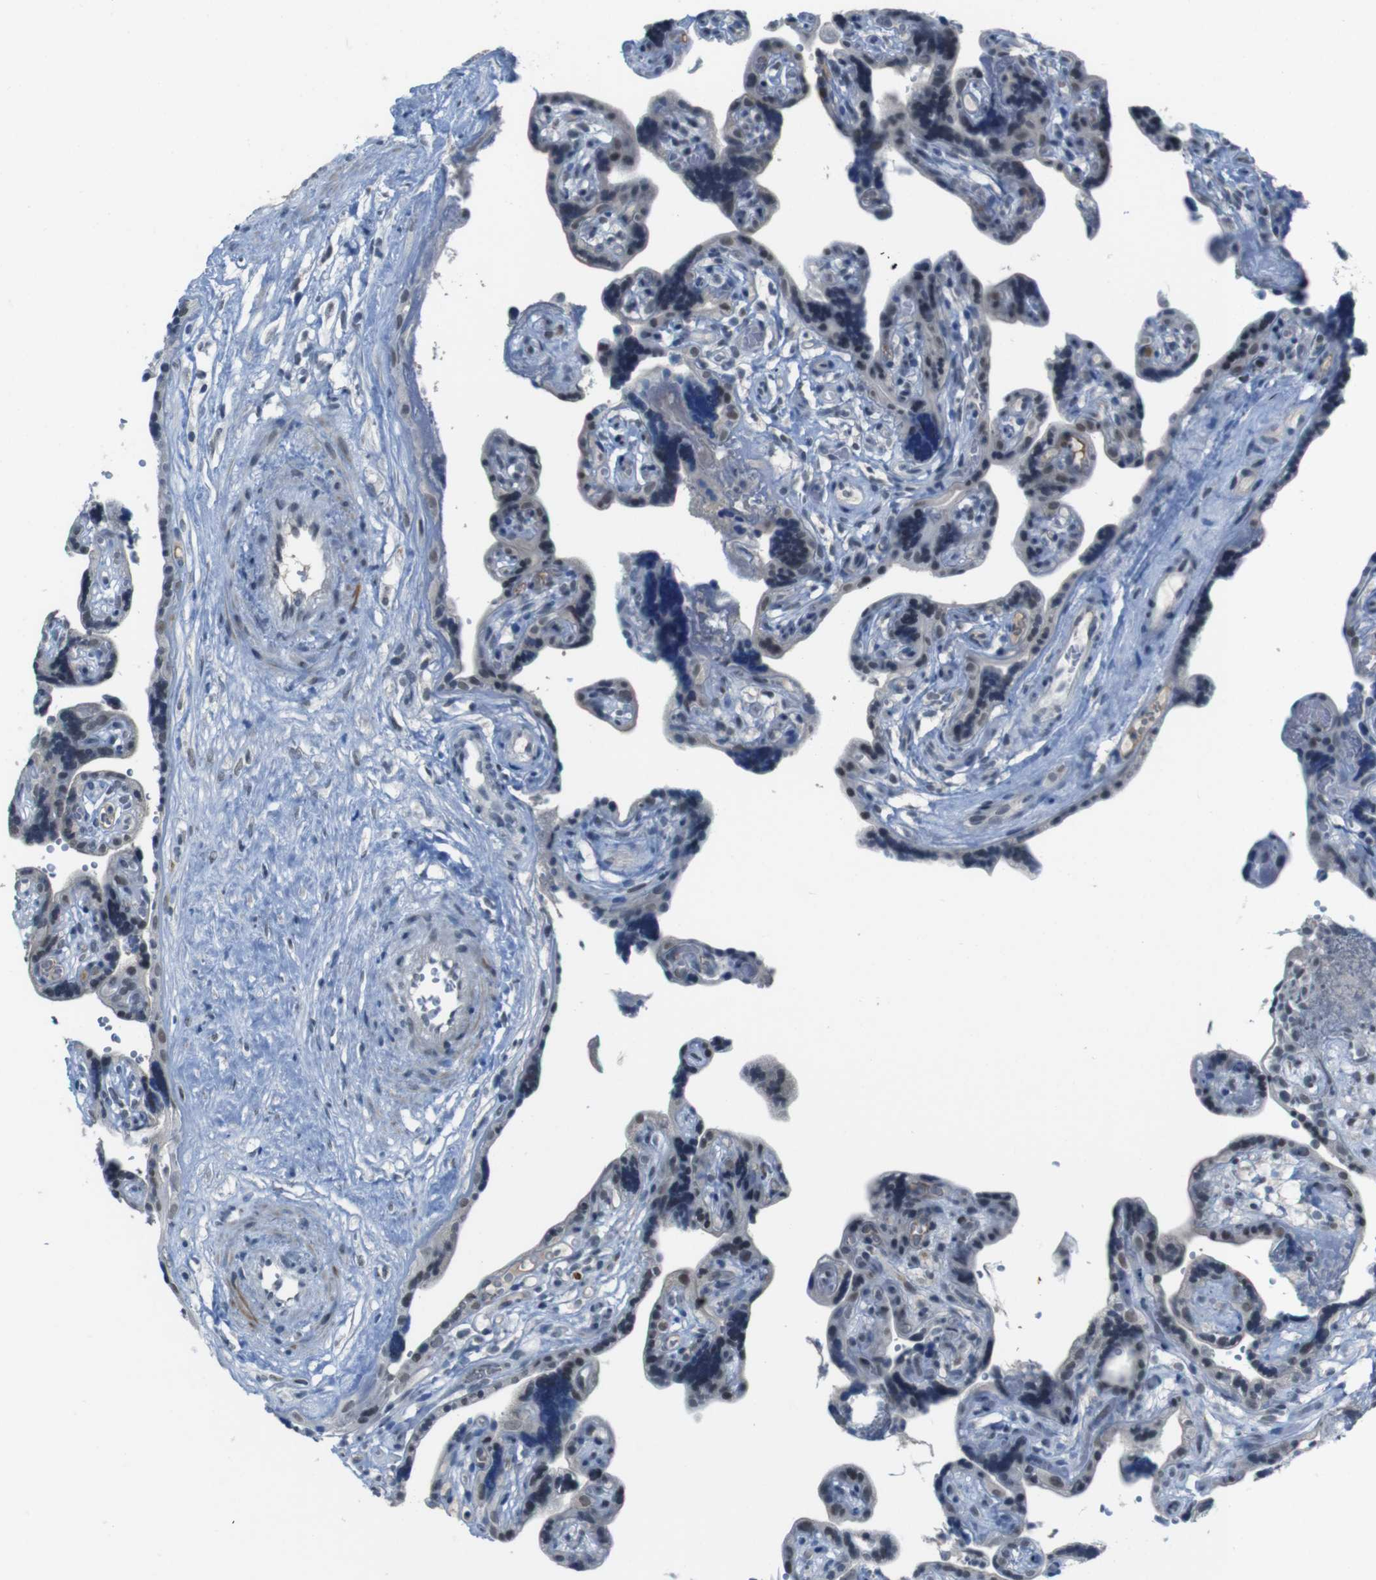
{"staining": {"intensity": "weak", "quantity": "25%-75%", "location": "nuclear"}, "tissue": "placenta", "cell_type": "Trophoblastic cells", "image_type": "normal", "snomed": [{"axis": "morphology", "description": "Normal tissue, NOS"}, {"axis": "topography", "description": "Placenta"}], "caption": "A brown stain labels weak nuclear positivity of a protein in trophoblastic cells of benign human placenta.", "gene": "CDHR2", "patient": {"sex": "female", "age": 30}}